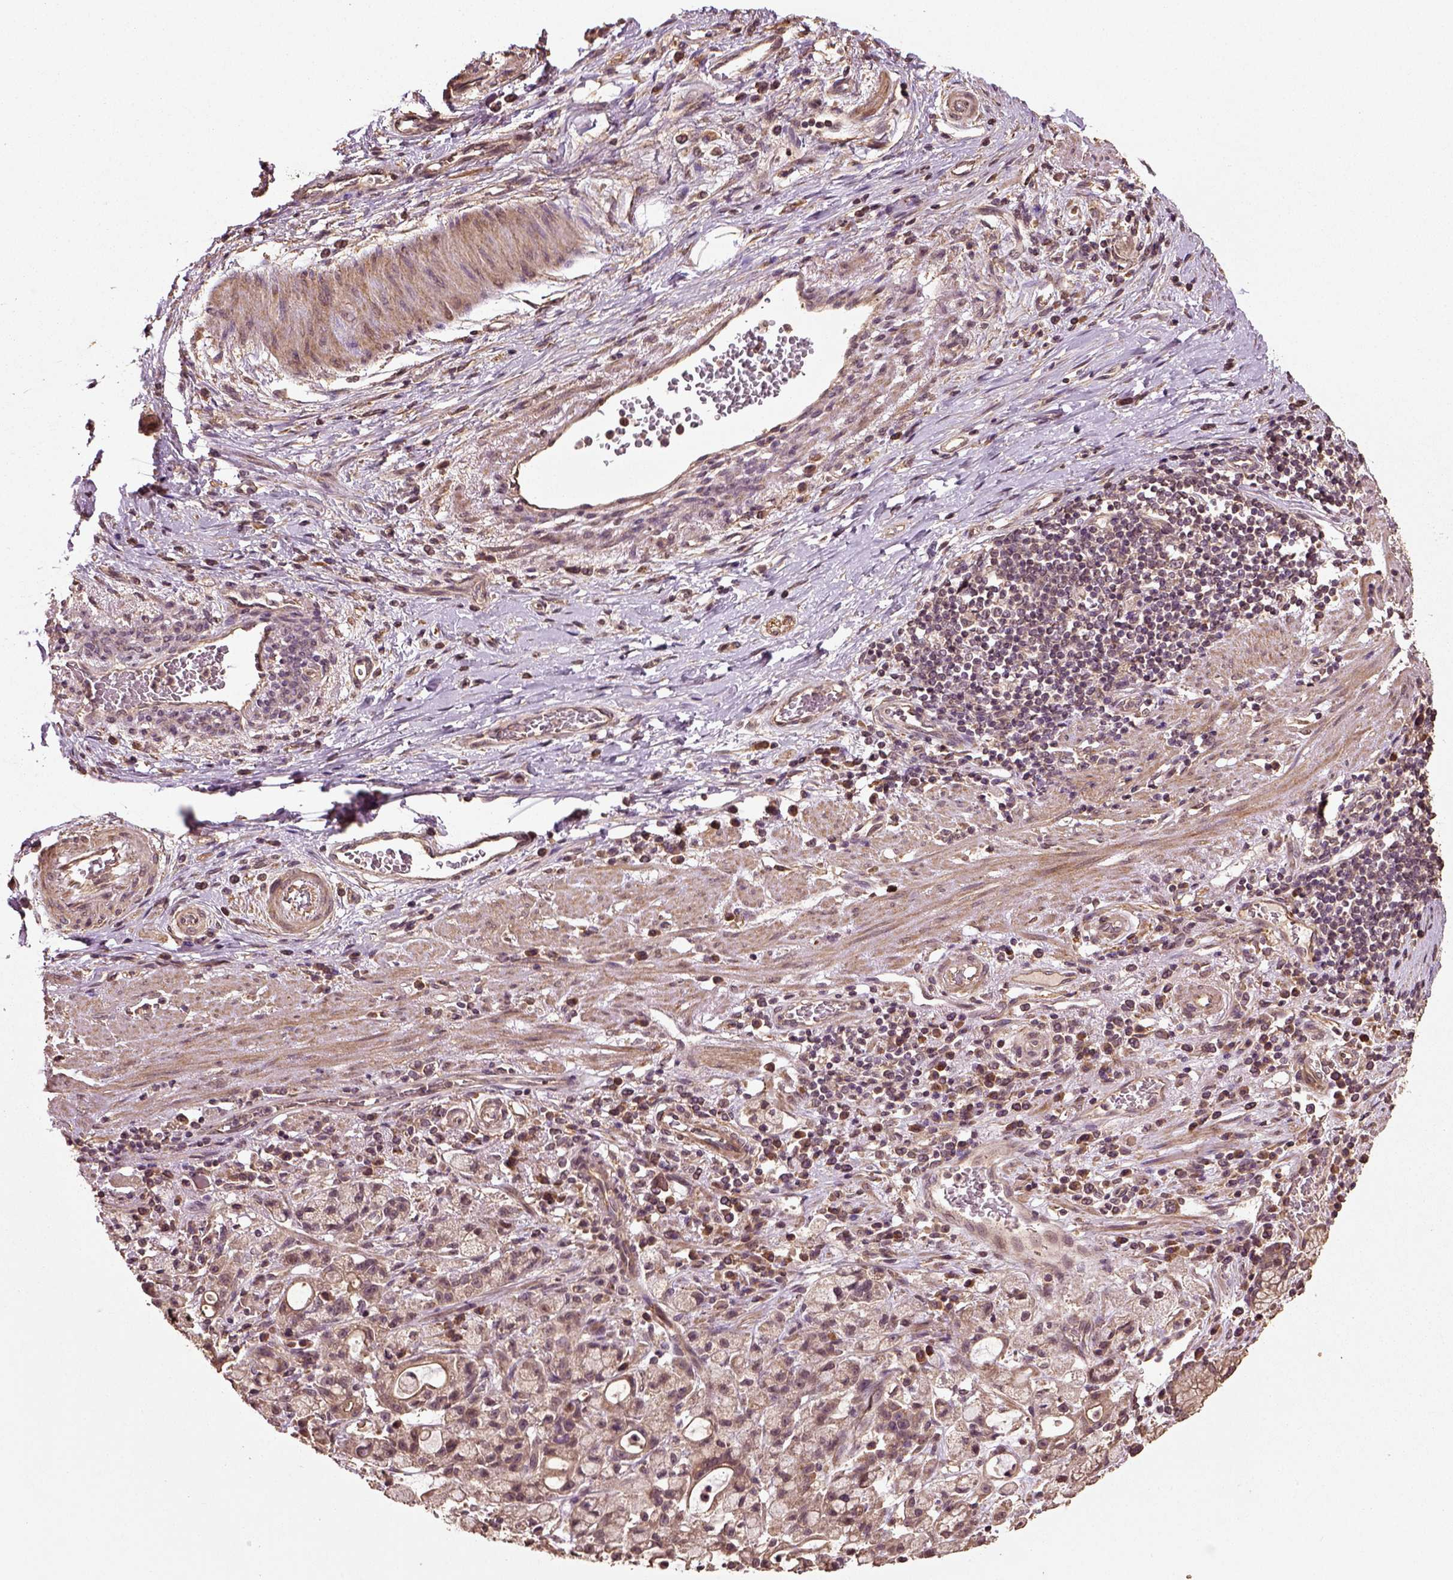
{"staining": {"intensity": "weak", "quantity": "25%-75%", "location": "cytoplasmic/membranous"}, "tissue": "stomach cancer", "cell_type": "Tumor cells", "image_type": "cancer", "snomed": [{"axis": "morphology", "description": "Adenocarcinoma, NOS"}, {"axis": "topography", "description": "Stomach"}], "caption": "Immunohistochemistry (IHC) (DAB) staining of stomach cancer (adenocarcinoma) reveals weak cytoplasmic/membranous protein positivity in about 25%-75% of tumor cells.", "gene": "ERV3-1", "patient": {"sex": "male", "age": 58}}